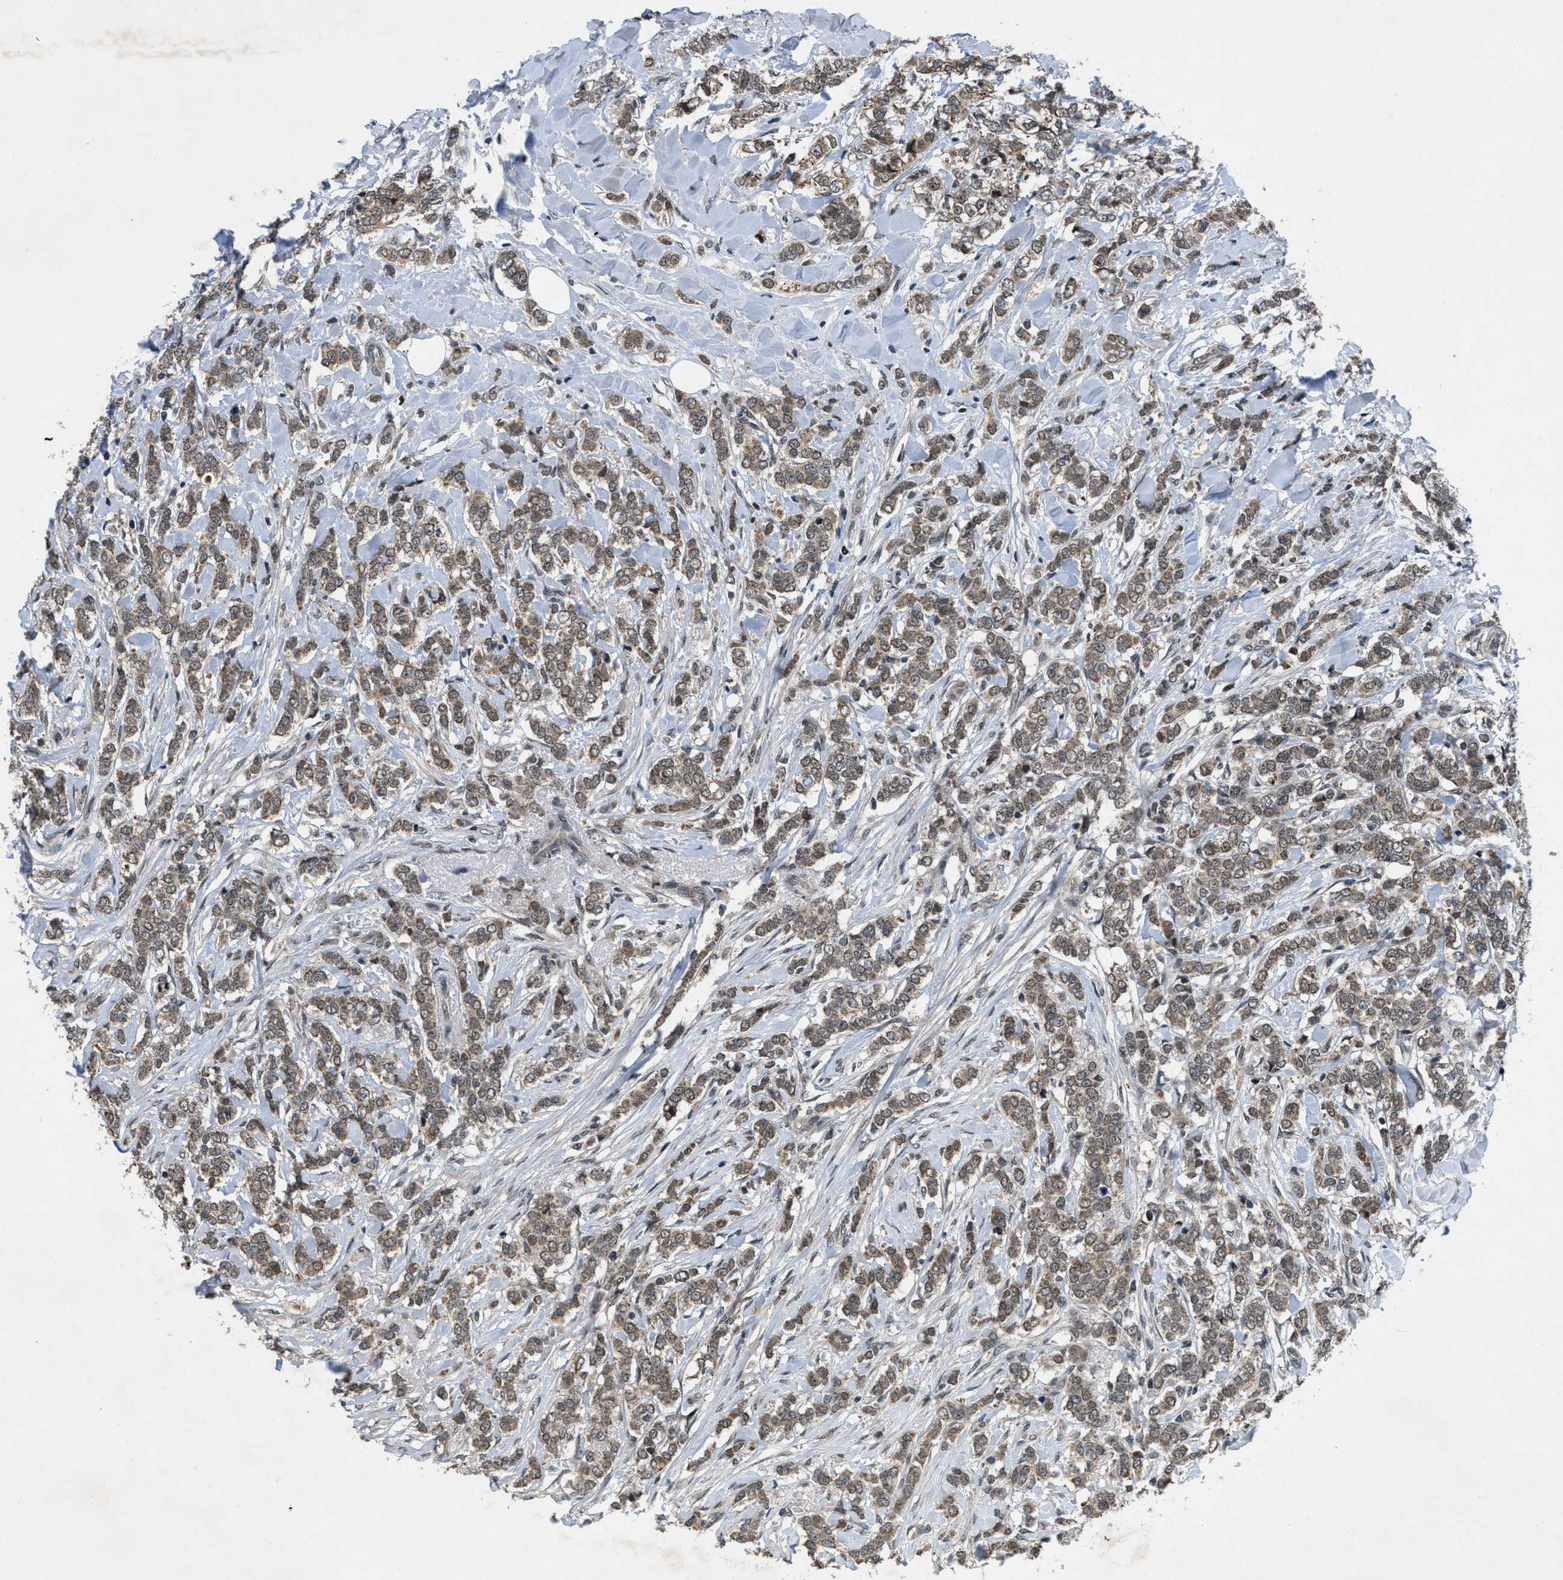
{"staining": {"intensity": "weak", "quantity": ">75%", "location": "cytoplasmic/membranous,nuclear"}, "tissue": "breast cancer", "cell_type": "Tumor cells", "image_type": "cancer", "snomed": [{"axis": "morphology", "description": "Lobular carcinoma"}, {"axis": "topography", "description": "Skin"}, {"axis": "topography", "description": "Breast"}], "caption": "A high-resolution histopathology image shows immunohistochemistry staining of breast lobular carcinoma, which reveals weak cytoplasmic/membranous and nuclear positivity in about >75% of tumor cells.", "gene": "ZNHIT1", "patient": {"sex": "female", "age": 46}}